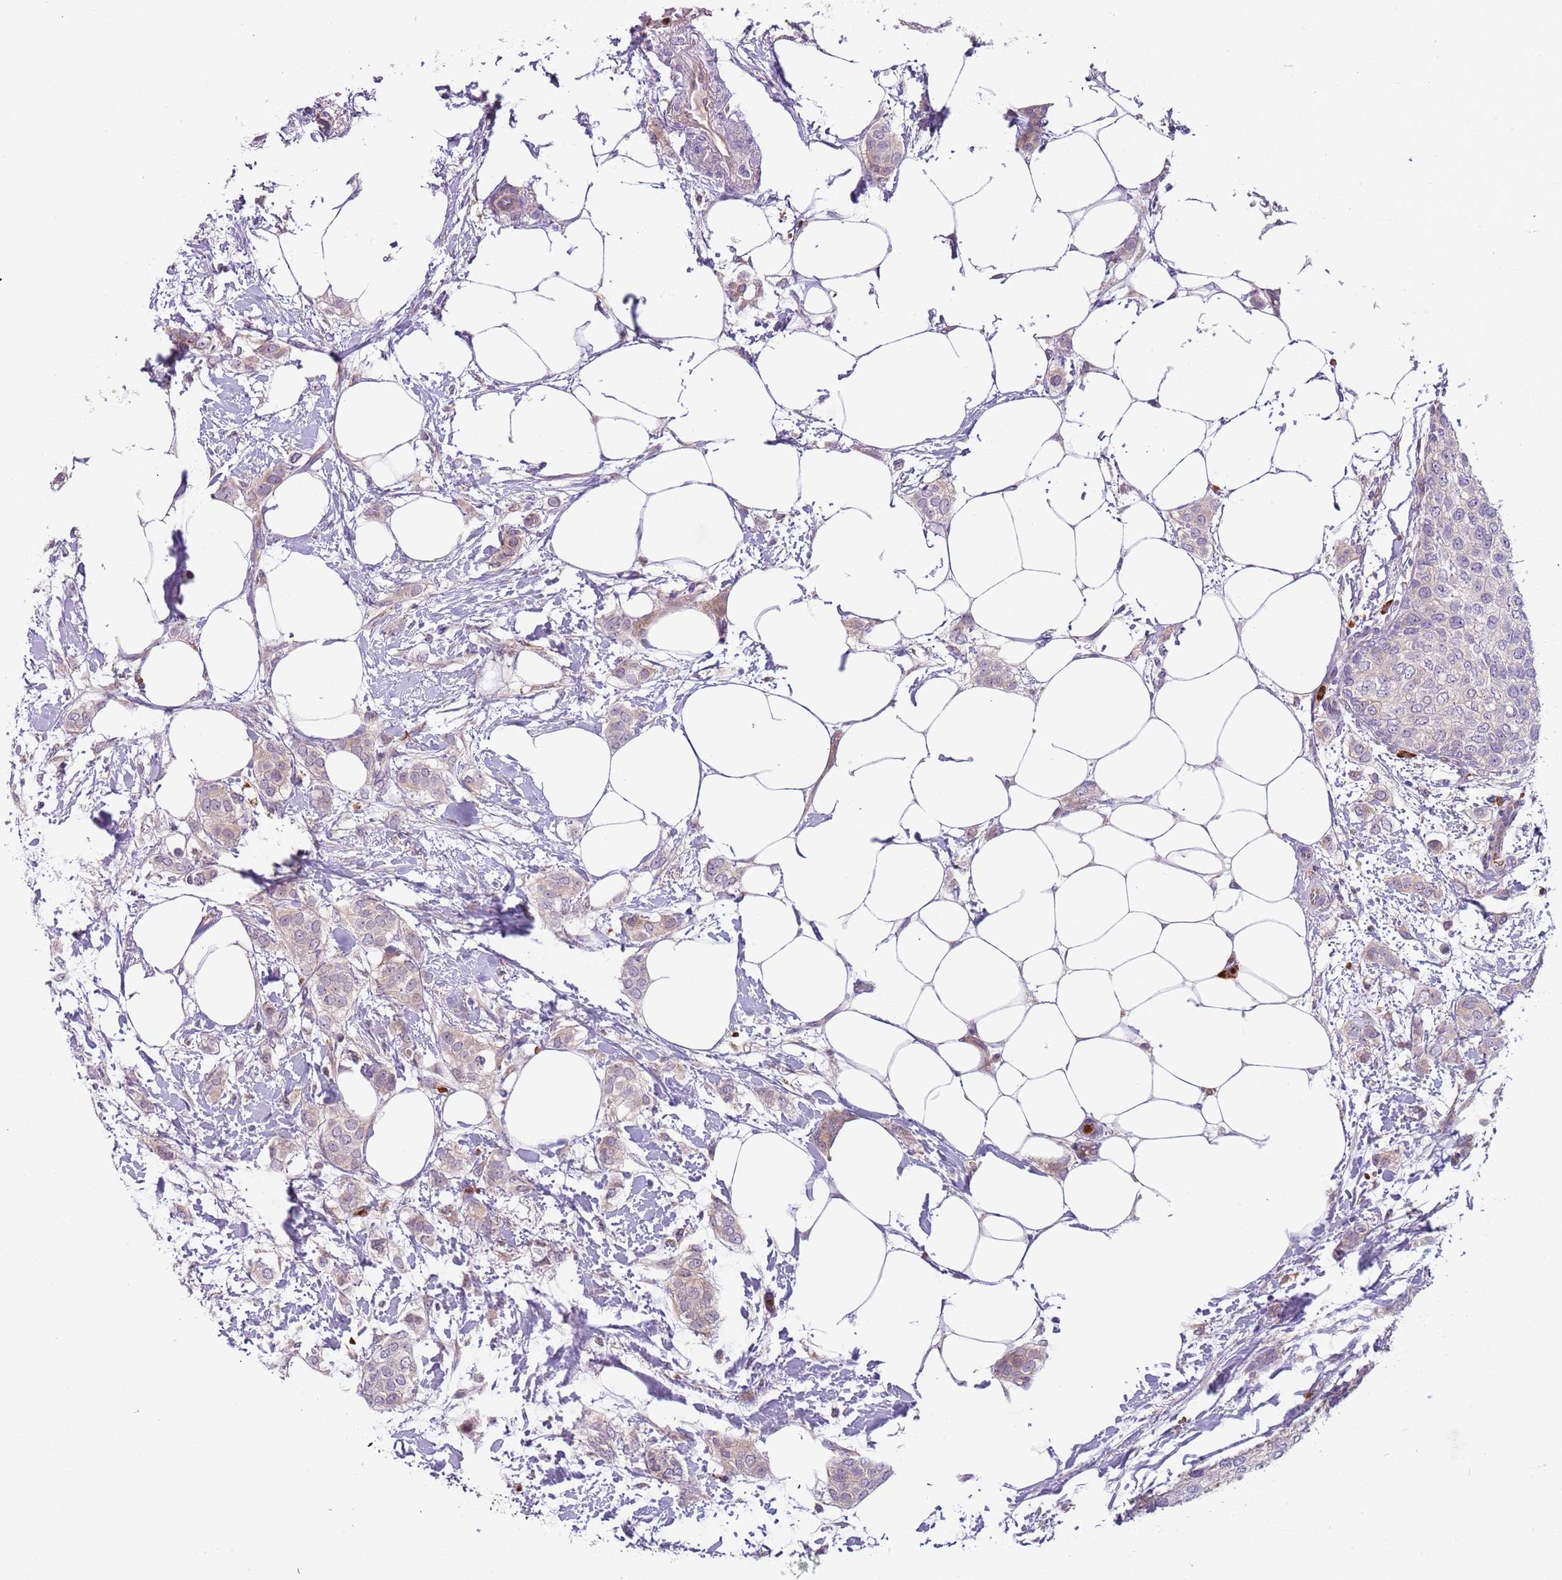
{"staining": {"intensity": "weak", "quantity": ">75%", "location": "cytoplasmic/membranous"}, "tissue": "breast cancer", "cell_type": "Tumor cells", "image_type": "cancer", "snomed": [{"axis": "morphology", "description": "Duct carcinoma"}, {"axis": "topography", "description": "Breast"}], "caption": "Breast cancer tissue exhibits weak cytoplasmic/membranous positivity in about >75% of tumor cells", "gene": "VWCE", "patient": {"sex": "female", "age": 72}}